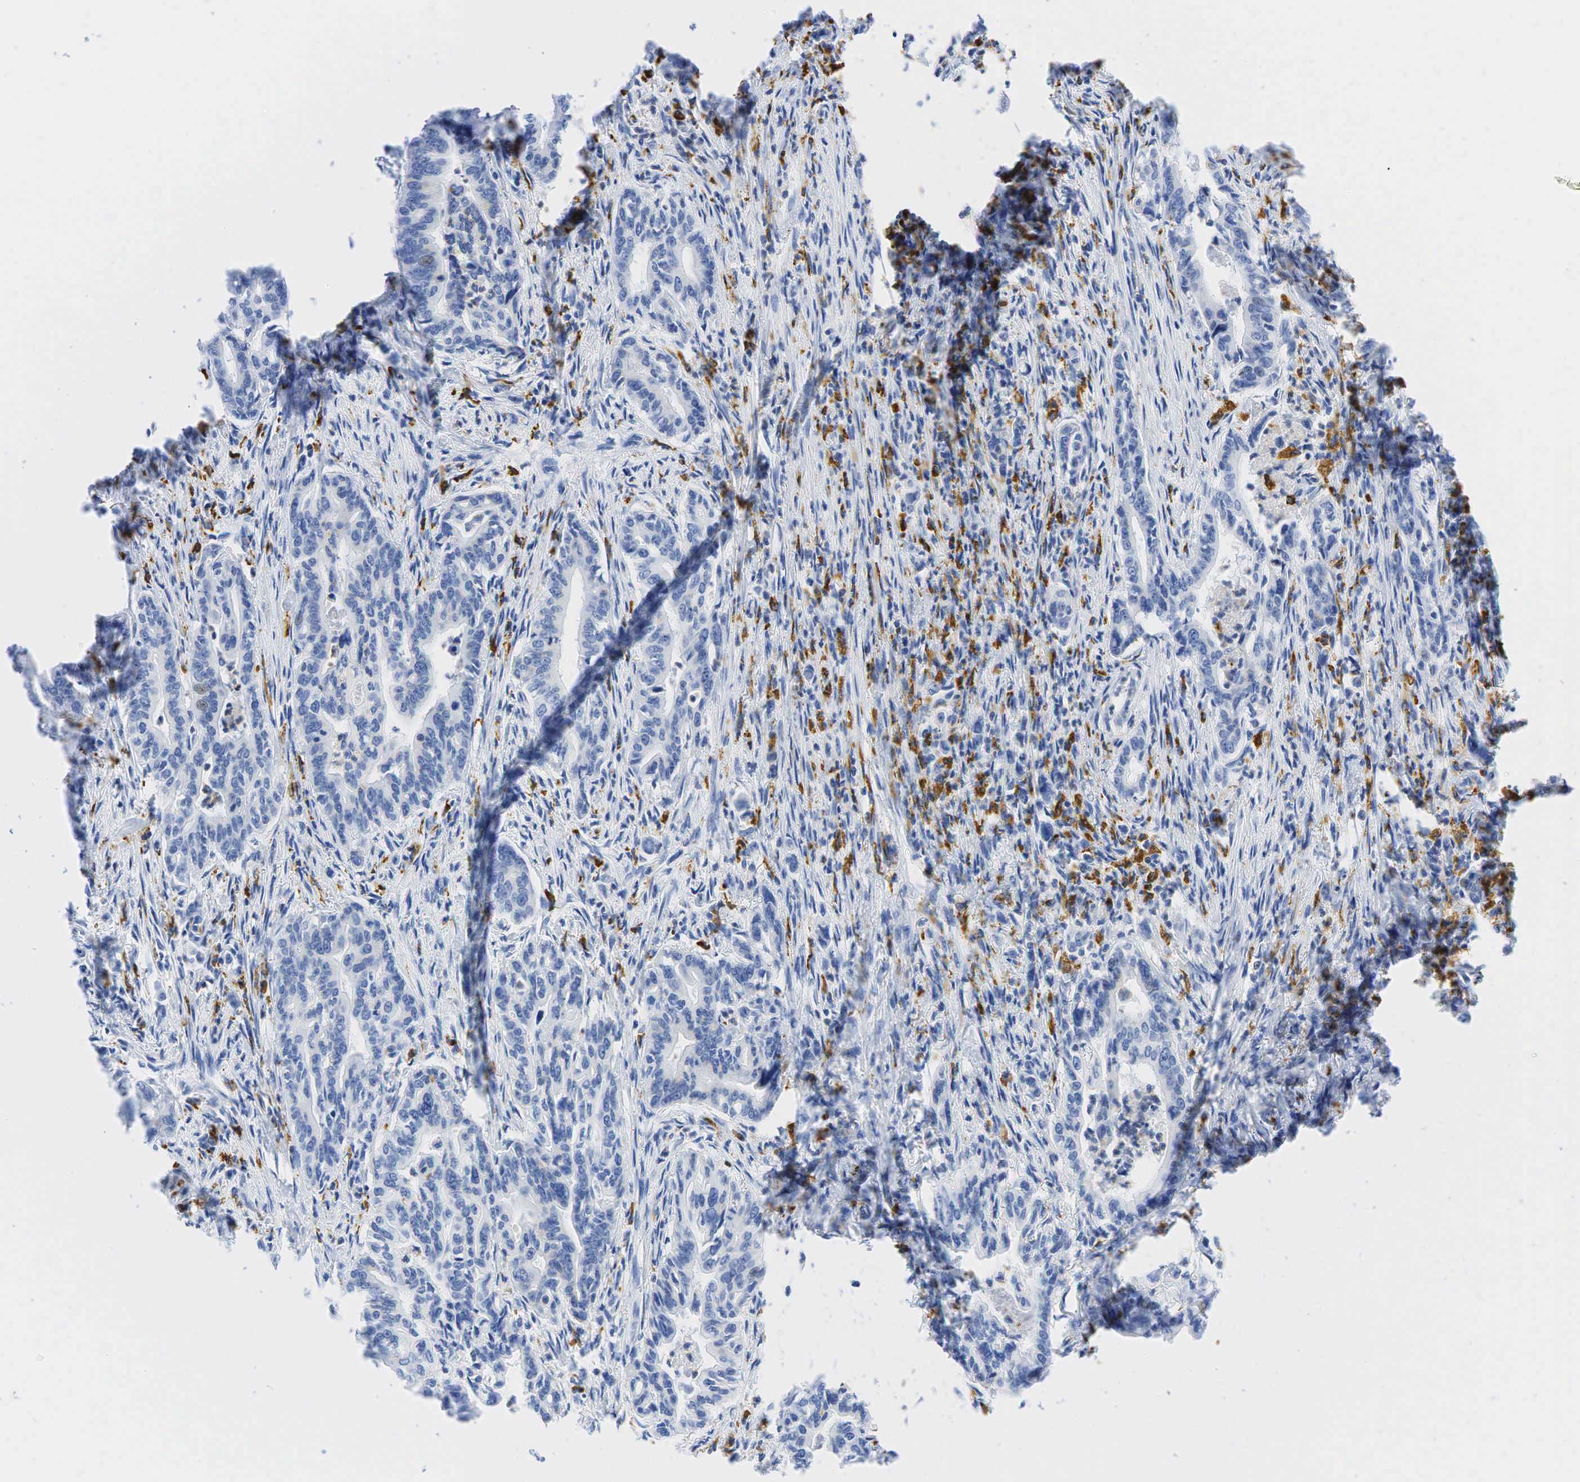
{"staining": {"intensity": "negative", "quantity": "none", "location": "none"}, "tissue": "stomach cancer", "cell_type": "Tumor cells", "image_type": "cancer", "snomed": [{"axis": "morphology", "description": "Adenocarcinoma, NOS"}, {"axis": "topography", "description": "Stomach"}], "caption": "Immunohistochemistry photomicrograph of human stomach cancer stained for a protein (brown), which shows no staining in tumor cells.", "gene": "CD68", "patient": {"sex": "female", "age": 76}}